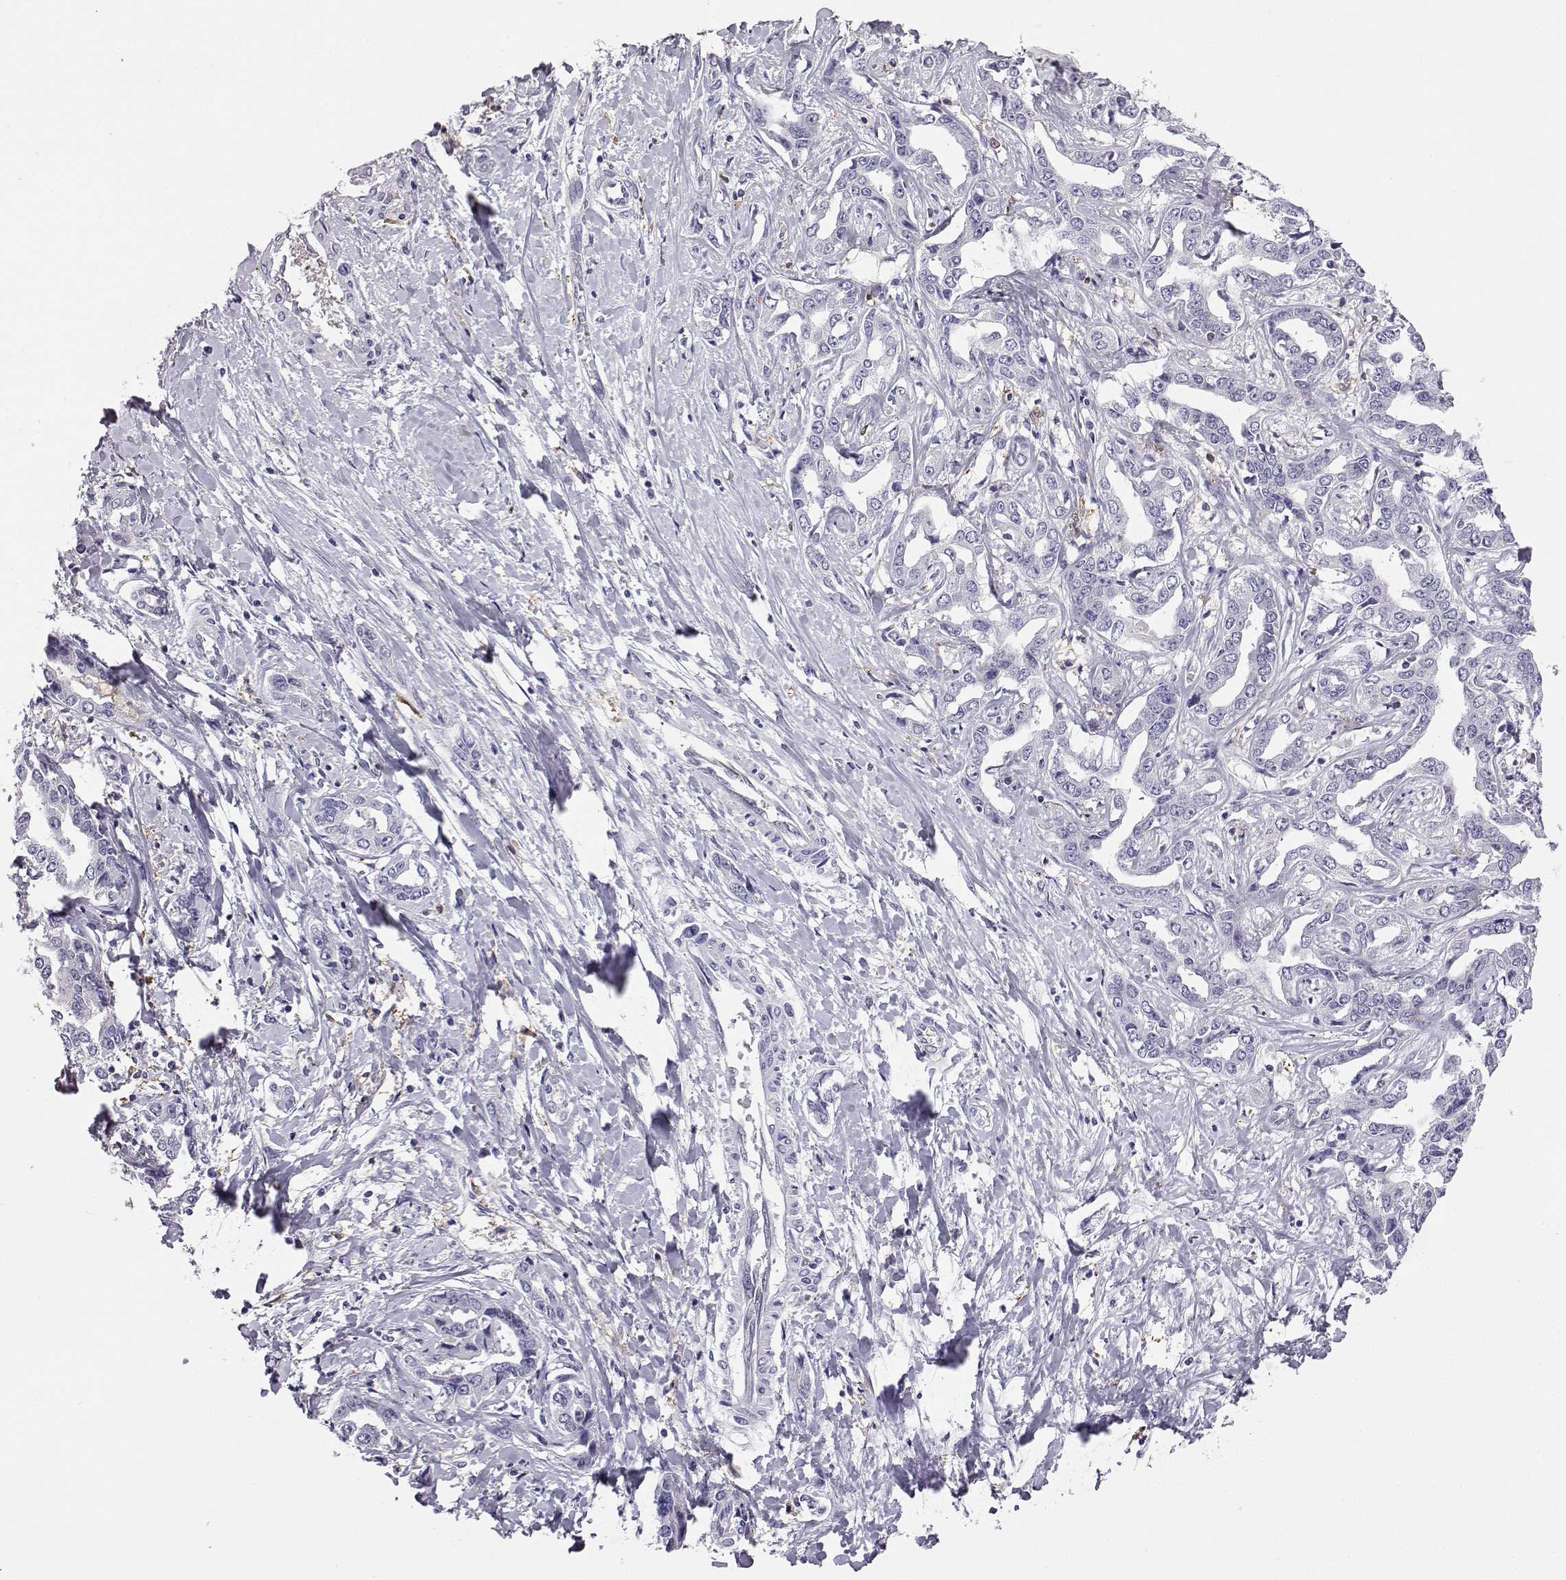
{"staining": {"intensity": "negative", "quantity": "none", "location": "none"}, "tissue": "liver cancer", "cell_type": "Tumor cells", "image_type": "cancer", "snomed": [{"axis": "morphology", "description": "Cholangiocarcinoma"}, {"axis": "topography", "description": "Liver"}], "caption": "The micrograph reveals no staining of tumor cells in cholangiocarcinoma (liver).", "gene": "AKR1B1", "patient": {"sex": "male", "age": 59}}